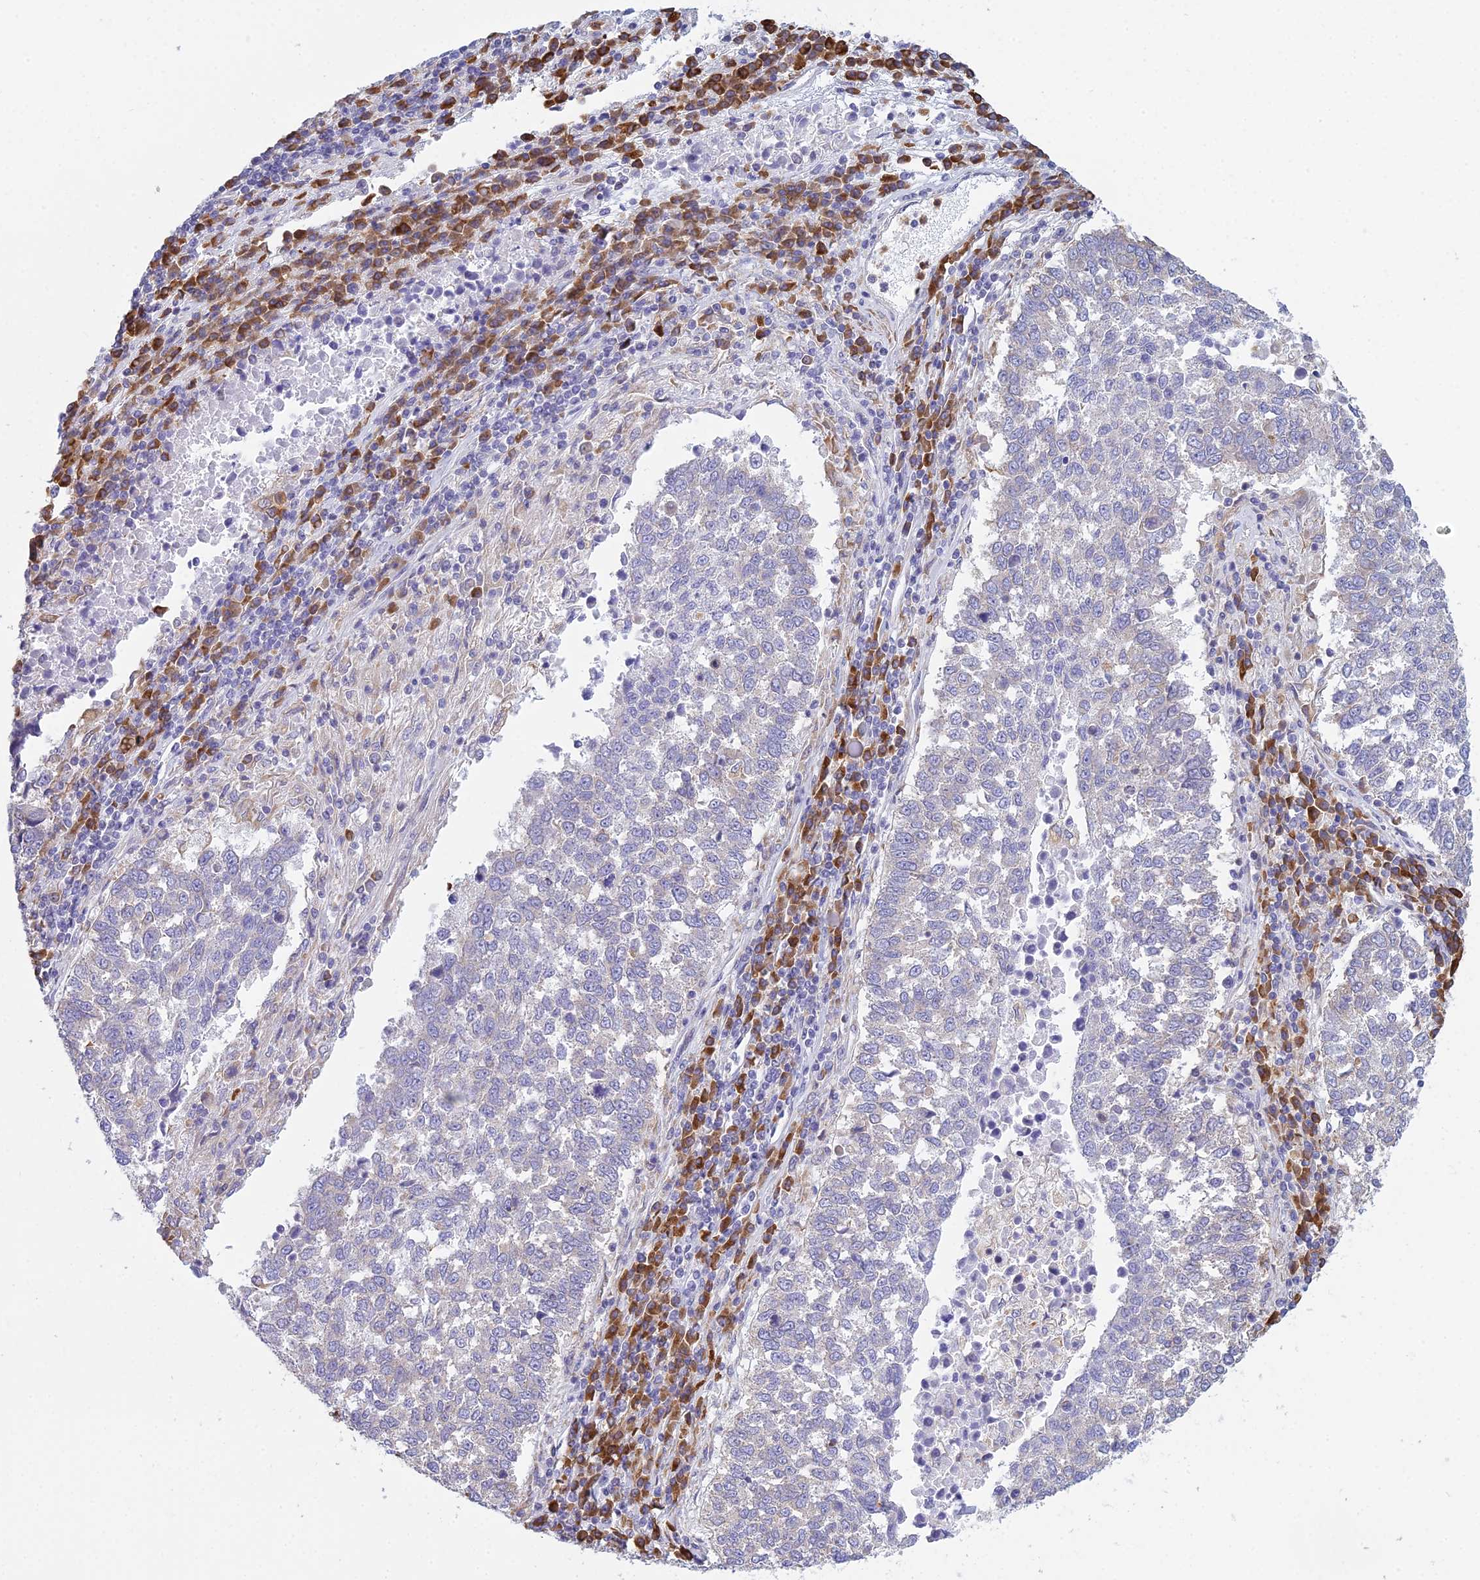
{"staining": {"intensity": "negative", "quantity": "none", "location": "none"}, "tissue": "lung cancer", "cell_type": "Tumor cells", "image_type": "cancer", "snomed": [{"axis": "morphology", "description": "Squamous cell carcinoma, NOS"}, {"axis": "topography", "description": "Lung"}], "caption": "Immunohistochemistry (IHC) histopathology image of lung squamous cell carcinoma stained for a protein (brown), which exhibits no expression in tumor cells.", "gene": "HM13", "patient": {"sex": "male", "age": 73}}